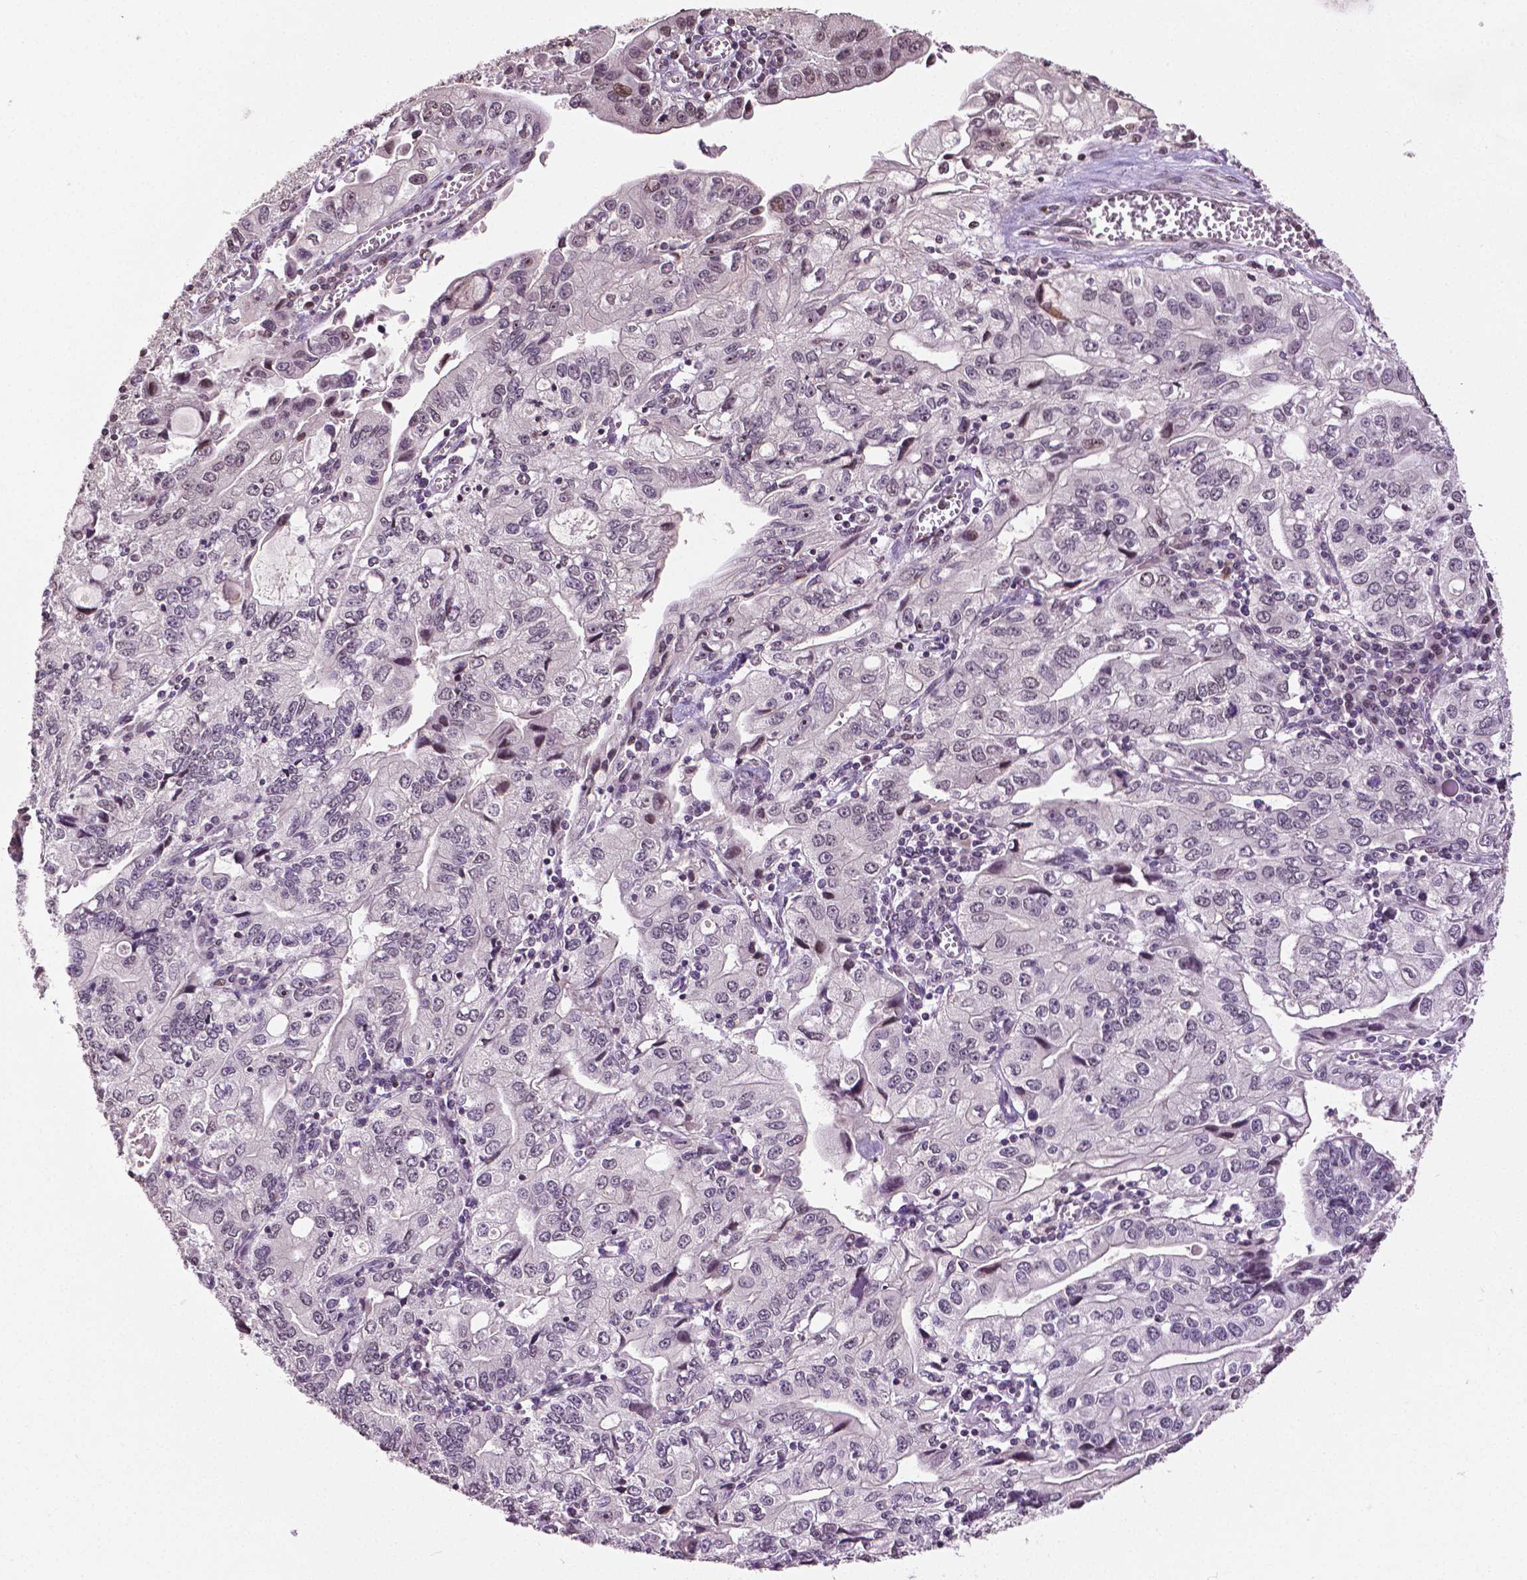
{"staining": {"intensity": "weak", "quantity": "25%-75%", "location": "nuclear"}, "tissue": "stomach cancer", "cell_type": "Tumor cells", "image_type": "cancer", "snomed": [{"axis": "morphology", "description": "Adenocarcinoma, NOS"}, {"axis": "topography", "description": "Stomach, lower"}], "caption": "Adenocarcinoma (stomach) tissue displays weak nuclear staining in about 25%-75% of tumor cells, visualized by immunohistochemistry.", "gene": "DLX5", "patient": {"sex": "female", "age": 72}}